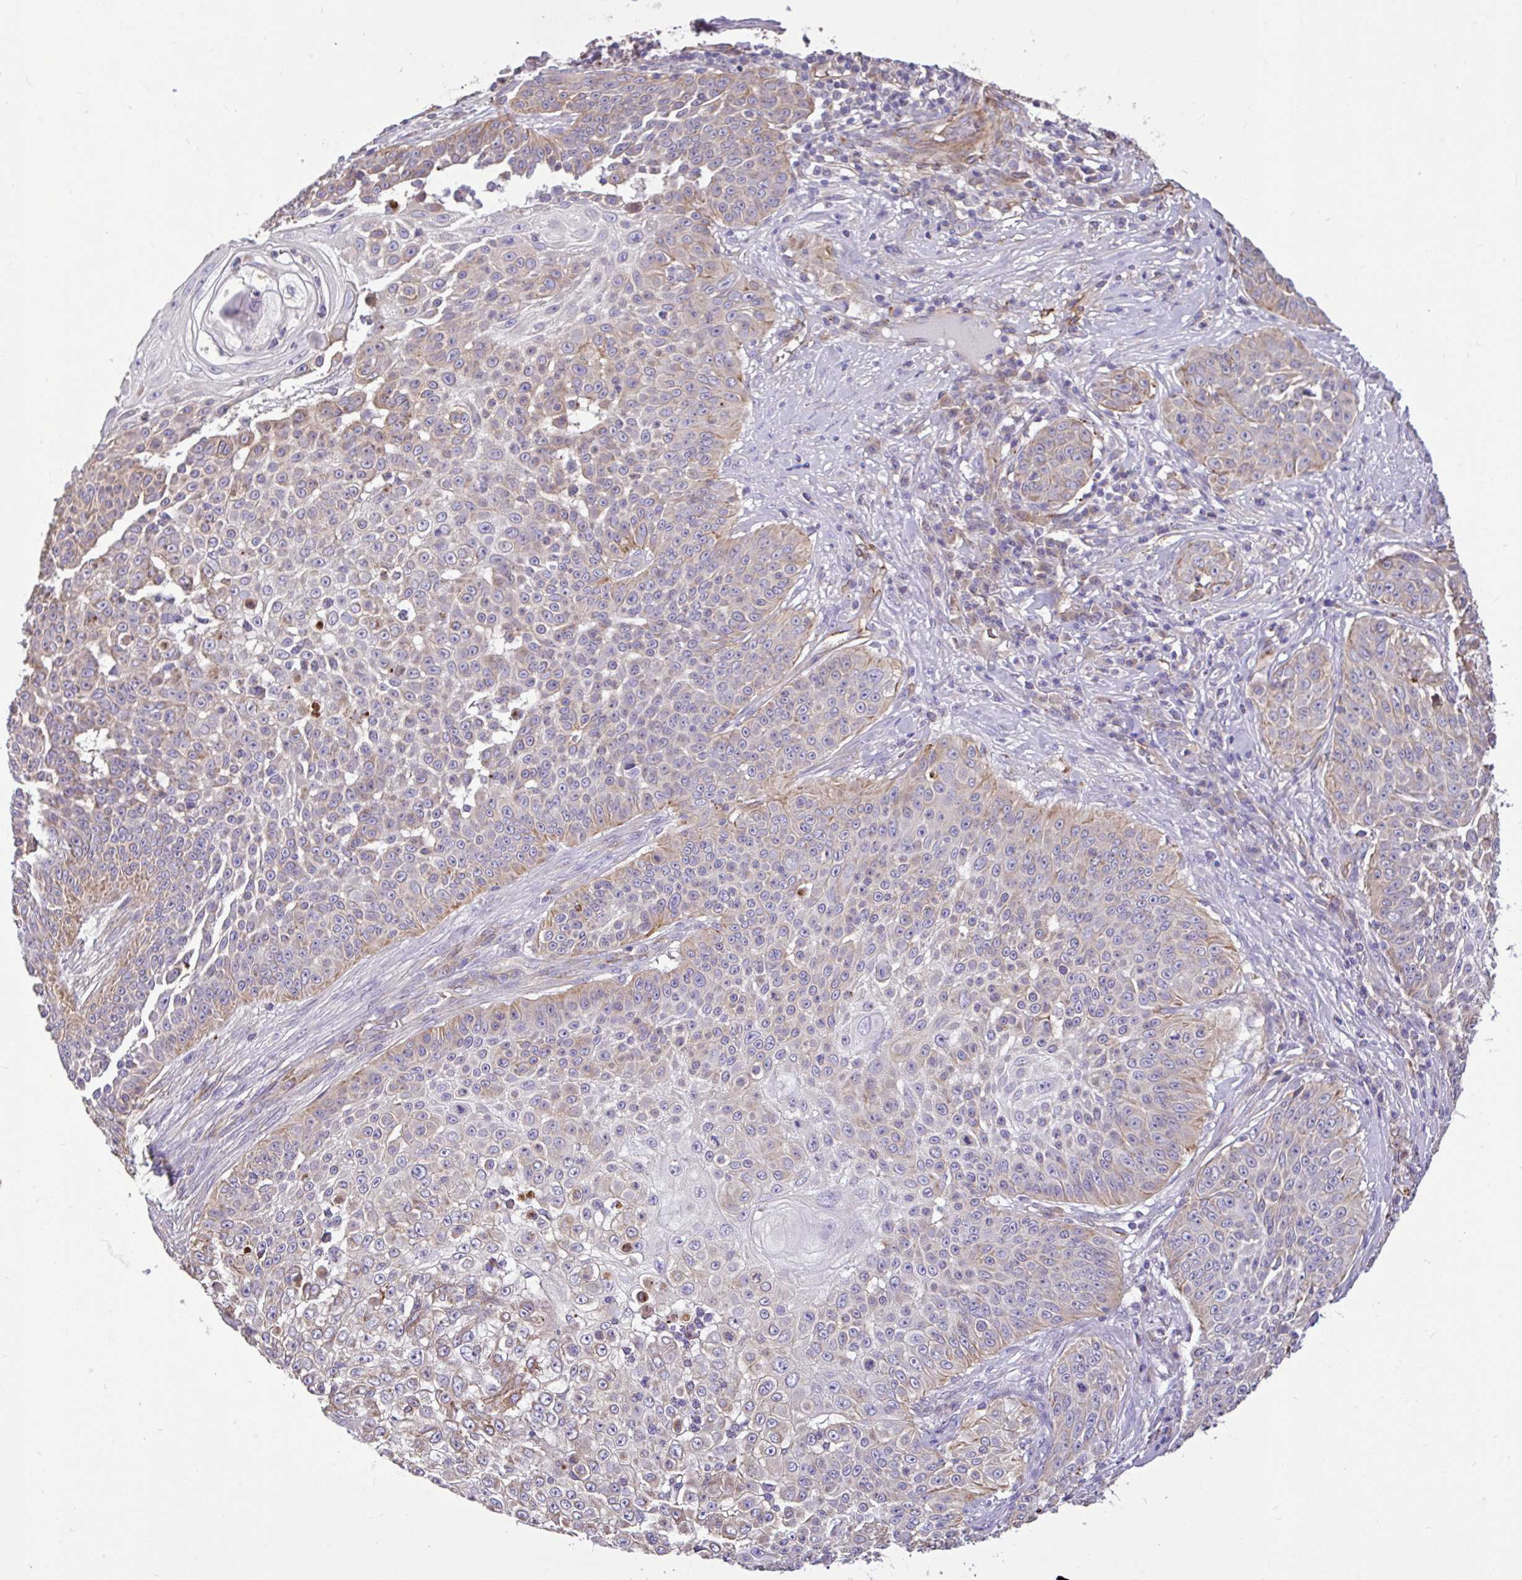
{"staining": {"intensity": "moderate", "quantity": "<25%", "location": "cytoplasmic/membranous"}, "tissue": "skin cancer", "cell_type": "Tumor cells", "image_type": "cancer", "snomed": [{"axis": "morphology", "description": "Squamous cell carcinoma, NOS"}, {"axis": "topography", "description": "Skin"}], "caption": "Immunohistochemical staining of squamous cell carcinoma (skin) shows moderate cytoplasmic/membranous protein staining in about <25% of tumor cells.", "gene": "PTPRK", "patient": {"sex": "male", "age": 24}}